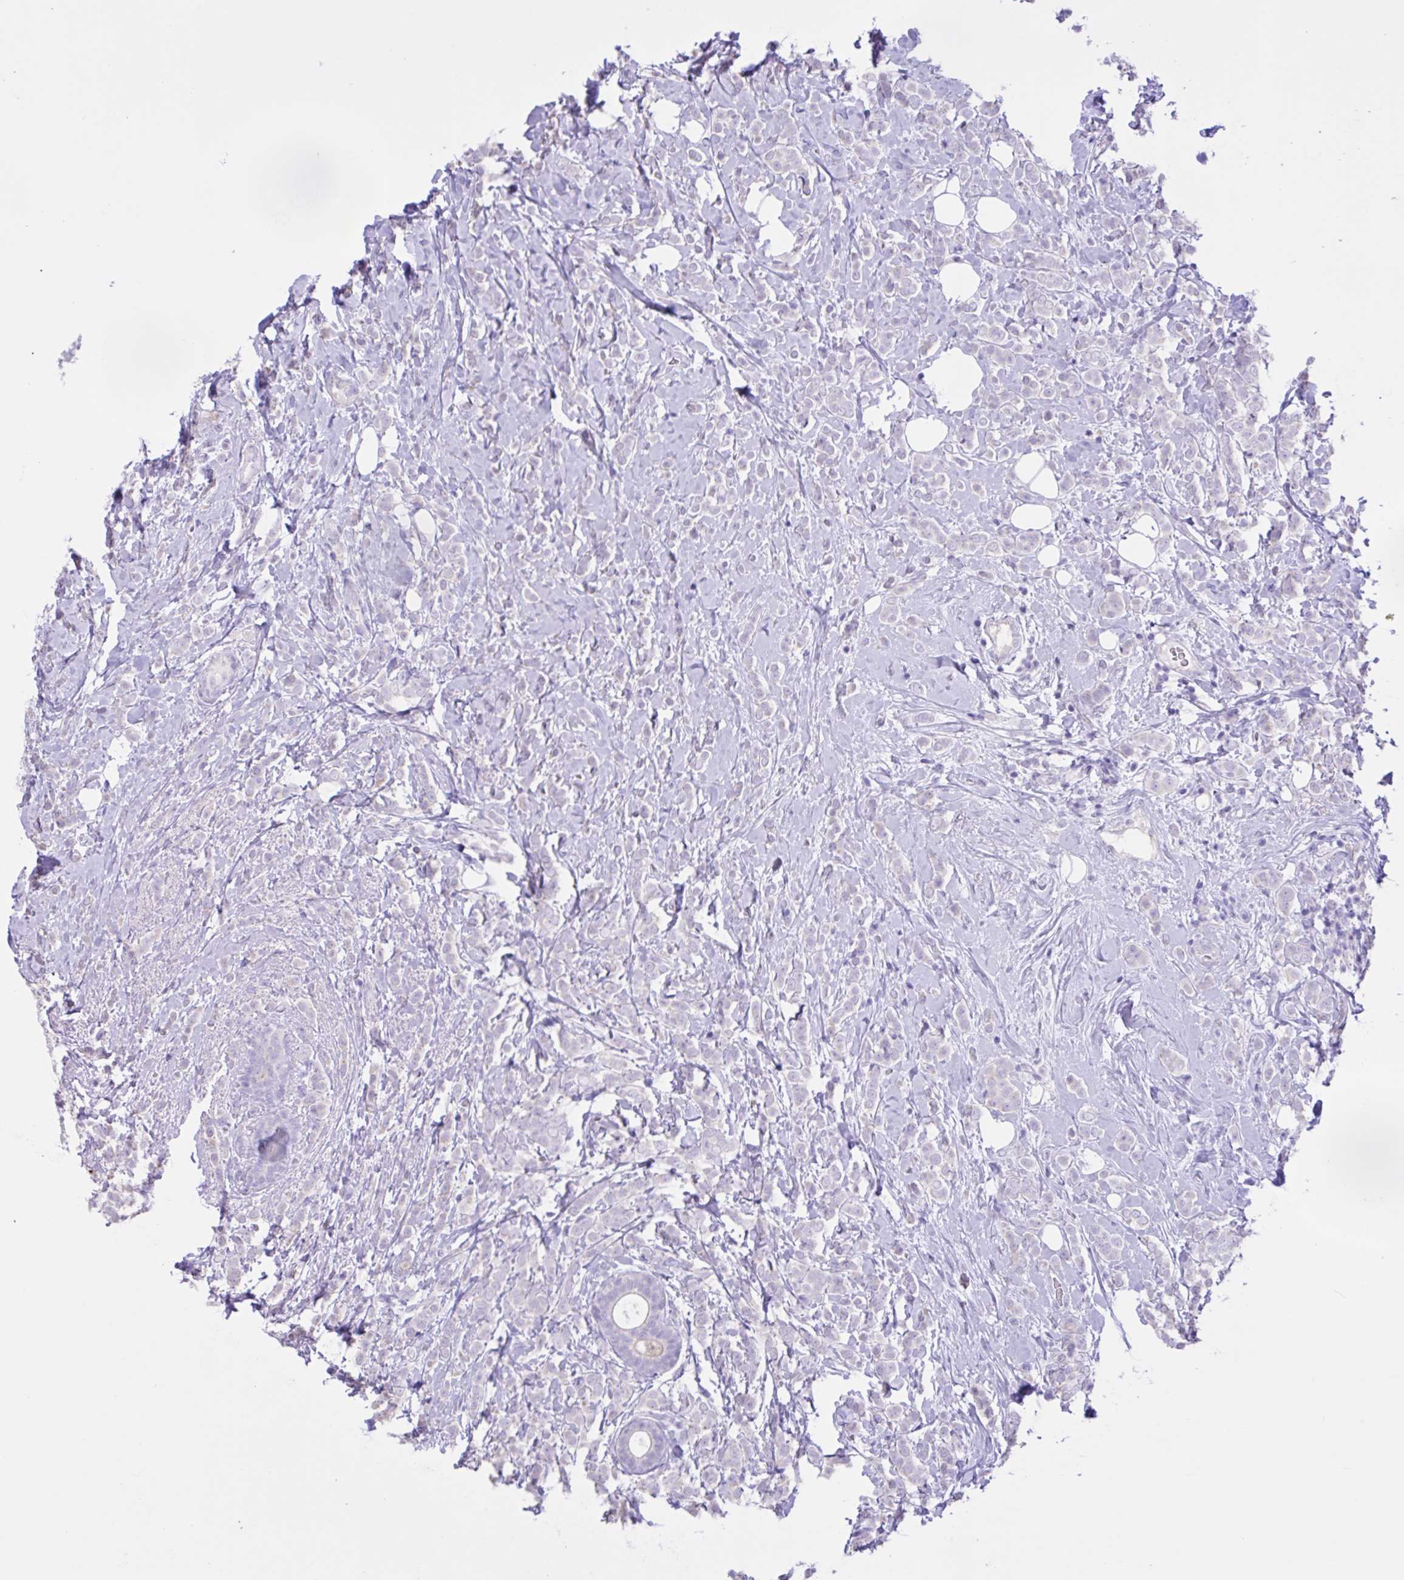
{"staining": {"intensity": "negative", "quantity": "none", "location": "none"}, "tissue": "breast cancer", "cell_type": "Tumor cells", "image_type": "cancer", "snomed": [{"axis": "morphology", "description": "Lobular carcinoma"}, {"axis": "topography", "description": "Breast"}], "caption": "Breast lobular carcinoma was stained to show a protein in brown. There is no significant positivity in tumor cells. (Brightfield microscopy of DAB (3,3'-diaminobenzidine) immunohistochemistry at high magnification).", "gene": "CST11", "patient": {"sex": "female", "age": 49}}